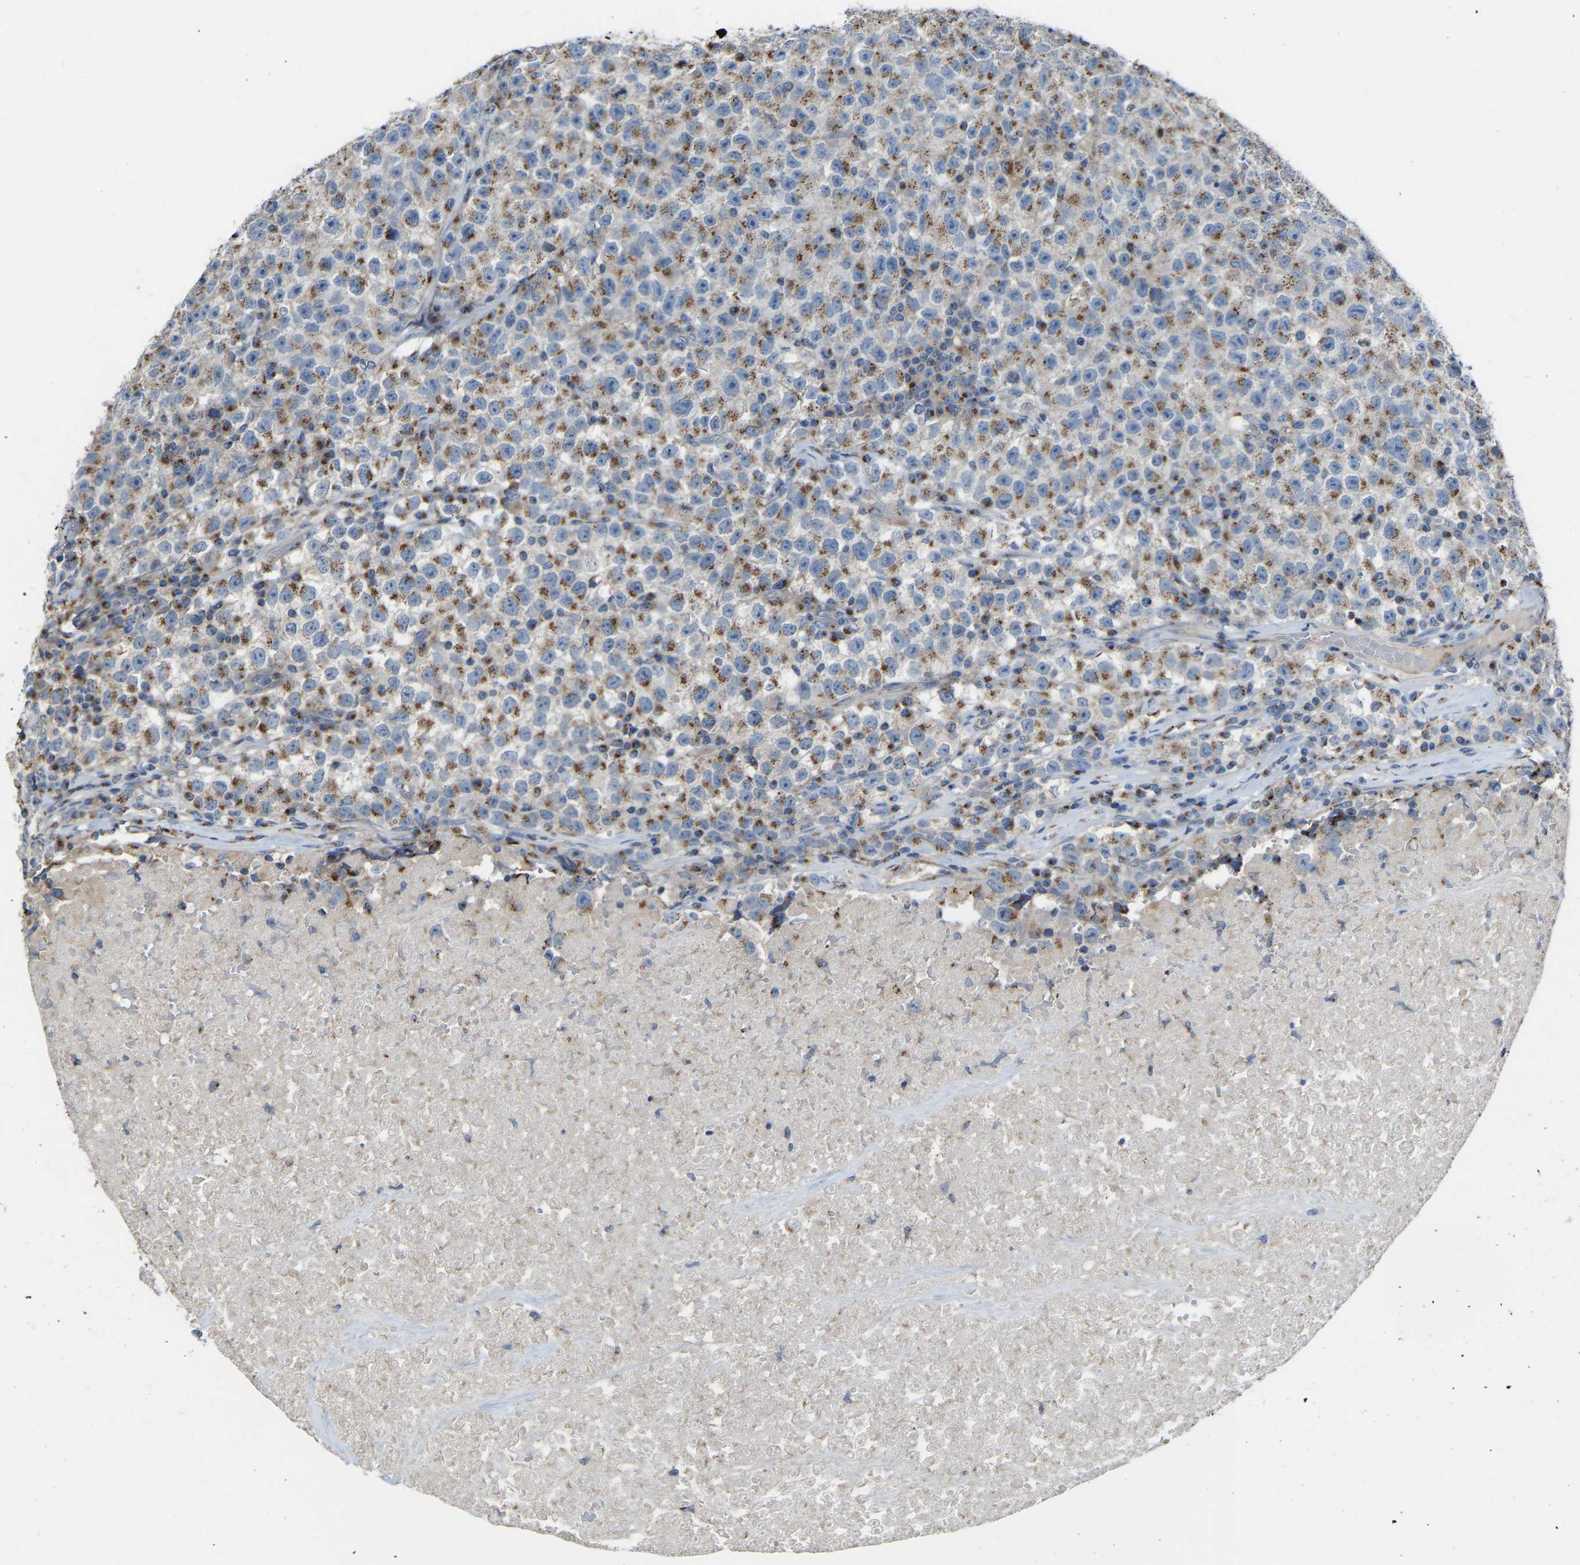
{"staining": {"intensity": "moderate", "quantity": ">75%", "location": "cytoplasmic/membranous"}, "tissue": "testis cancer", "cell_type": "Tumor cells", "image_type": "cancer", "snomed": [{"axis": "morphology", "description": "Seminoma, NOS"}, {"axis": "topography", "description": "Testis"}], "caption": "IHC histopathology image of testis seminoma stained for a protein (brown), which demonstrates medium levels of moderate cytoplasmic/membranous expression in approximately >75% of tumor cells.", "gene": "CANT1", "patient": {"sex": "male", "age": 22}}